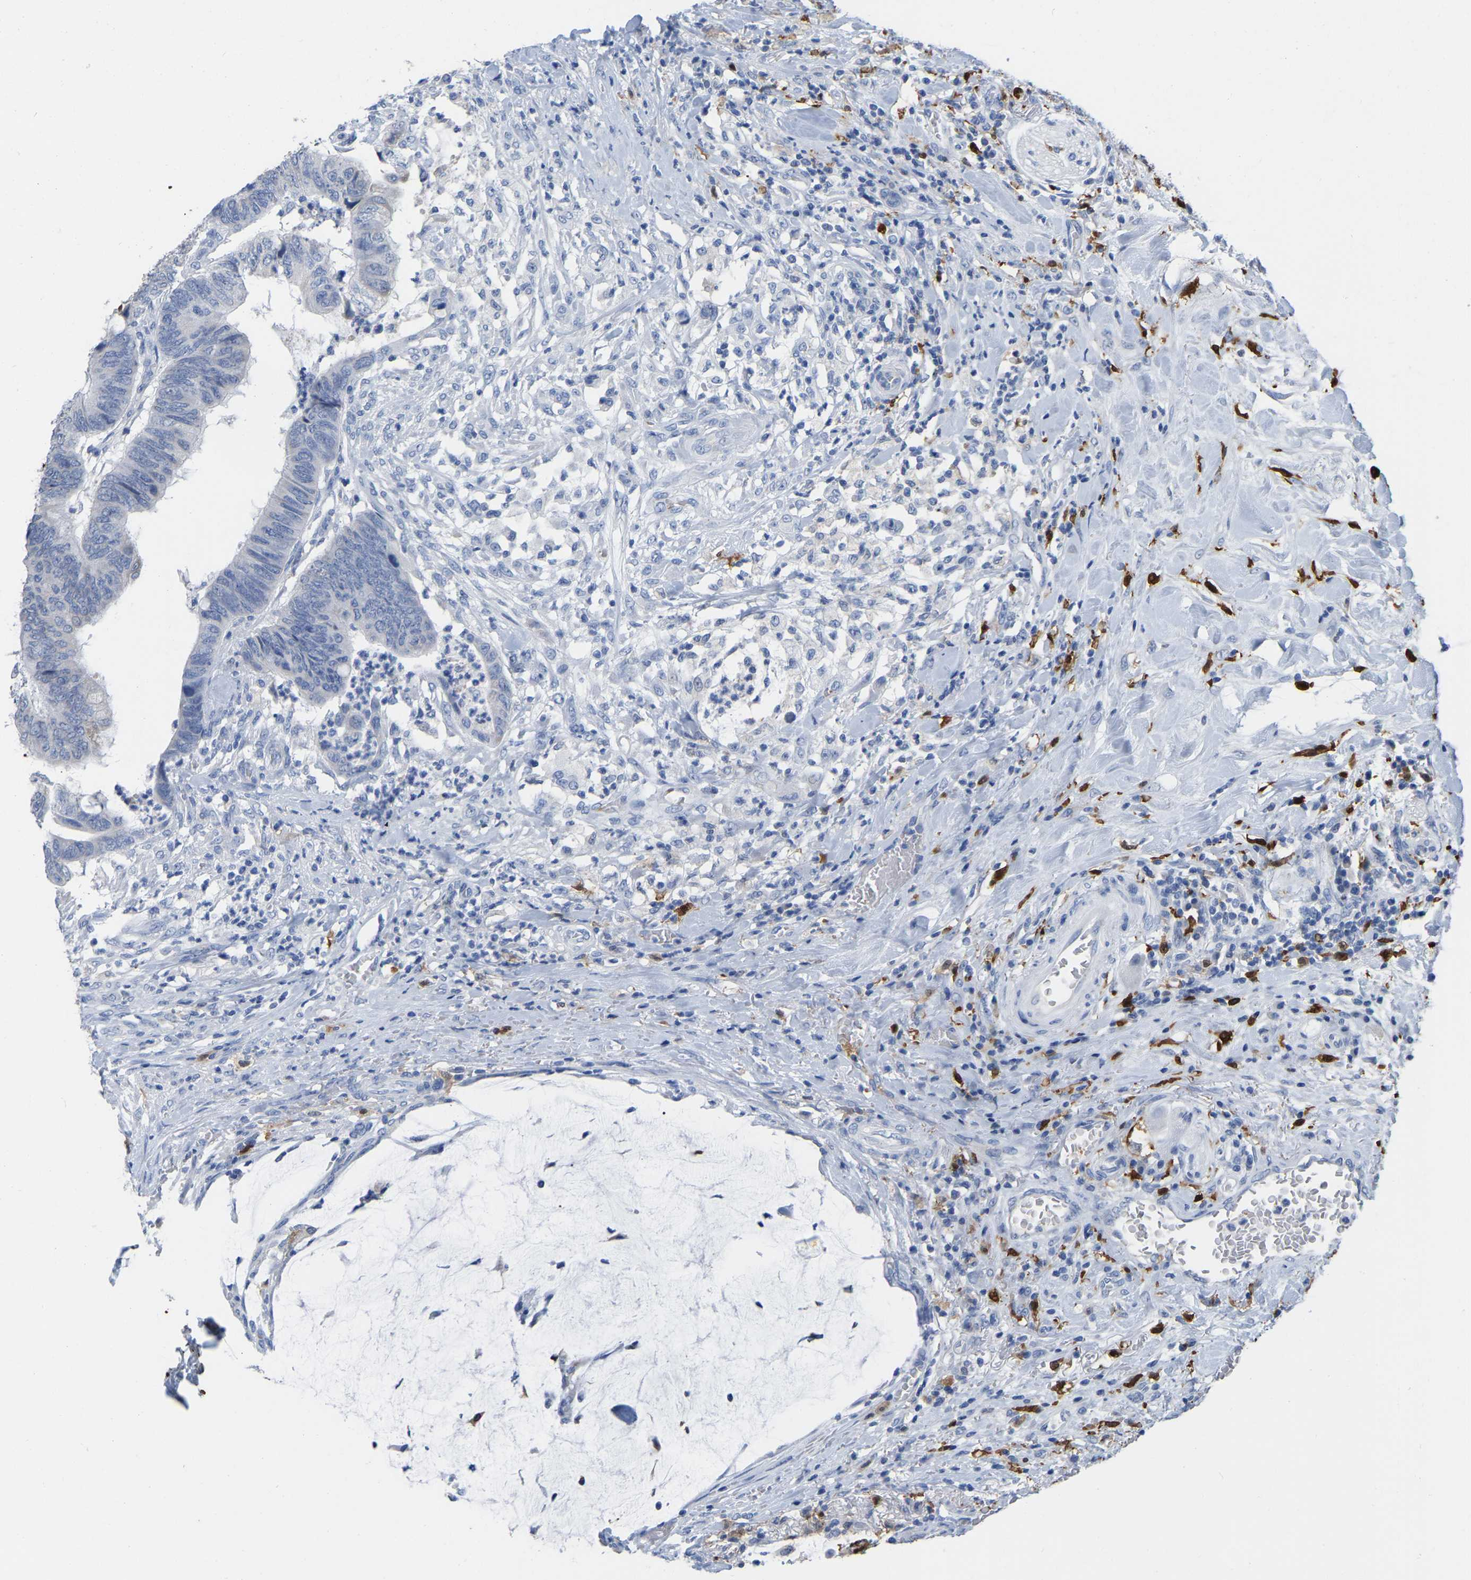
{"staining": {"intensity": "negative", "quantity": "none", "location": "none"}, "tissue": "colorectal cancer", "cell_type": "Tumor cells", "image_type": "cancer", "snomed": [{"axis": "morphology", "description": "Normal tissue, NOS"}, {"axis": "morphology", "description": "Adenocarcinoma, NOS"}, {"axis": "topography", "description": "Rectum"}, {"axis": "topography", "description": "Peripheral nerve tissue"}], "caption": "This is an immunohistochemistry (IHC) micrograph of colorectal adenocarcinoma. There is no expression in tumor cells.", "gene": "ULBP2", "patient": {"sex": "male", "age": 92}}